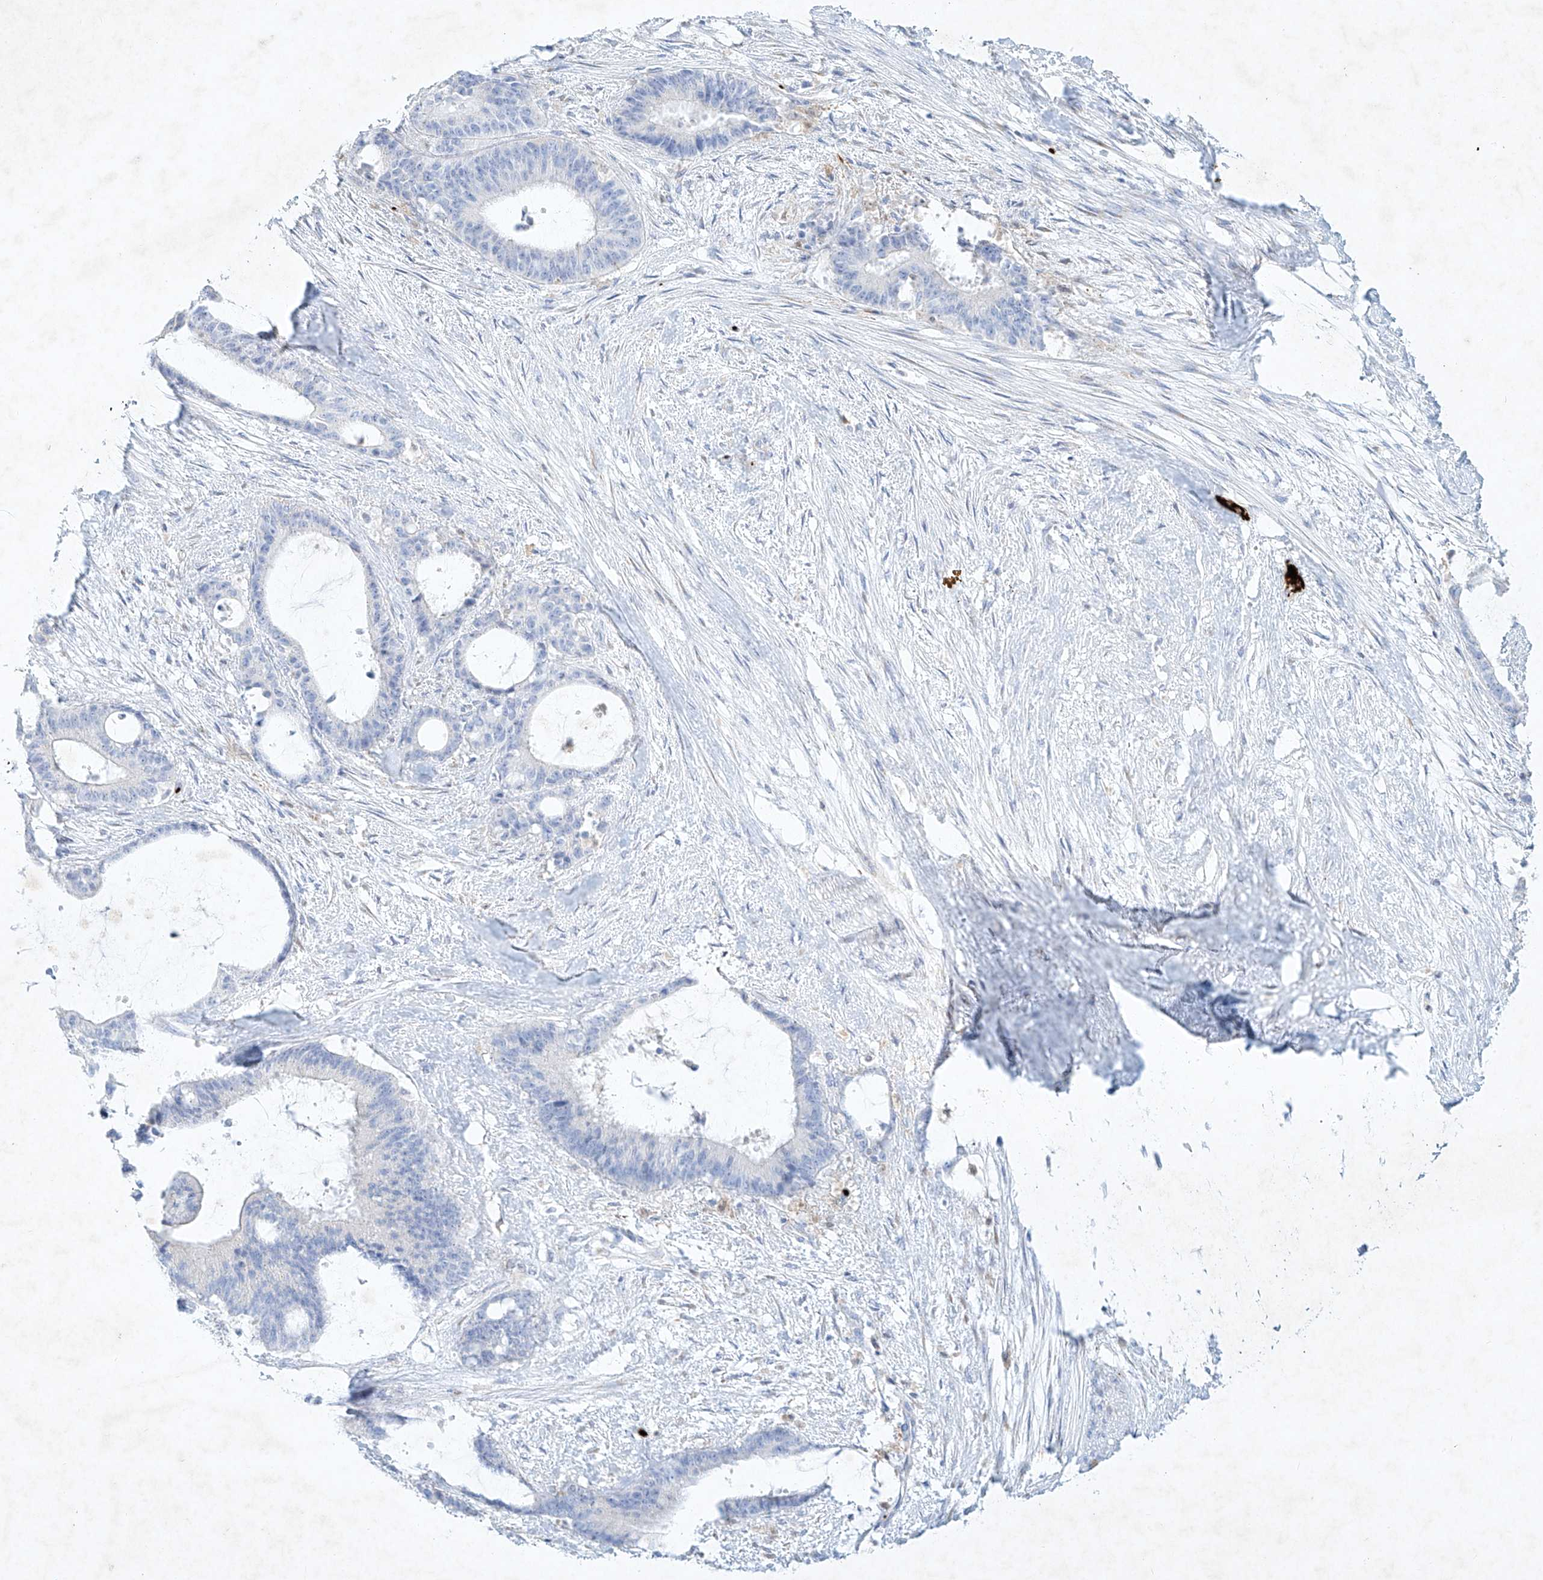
{"staining": {"intensity": "negative", "quantity": "none", "location": "none"}, "tissue": "liver cancer", "cell_type": "Tumor cells", "image_type": "cancer", "snomed": [{"axis": "morphology", "description": "Normal tissue, NOS"}, {"axis": "morphology", "description": "Cholangiocarcinoma"}, {"axis": "topography", "description": "Liver"}, {"axis": "topography", "description": "Peripheral nerve tissue"}], "caption": "An IHC micrograph of liver cancer is shown. There is no staining in tumor cells of liver cancer. (Immunohistochemistry (ihc), brightfield microscopy, high magnification).", "gene": "PLEK", "patient": {"sex": "female", "age": 73}}